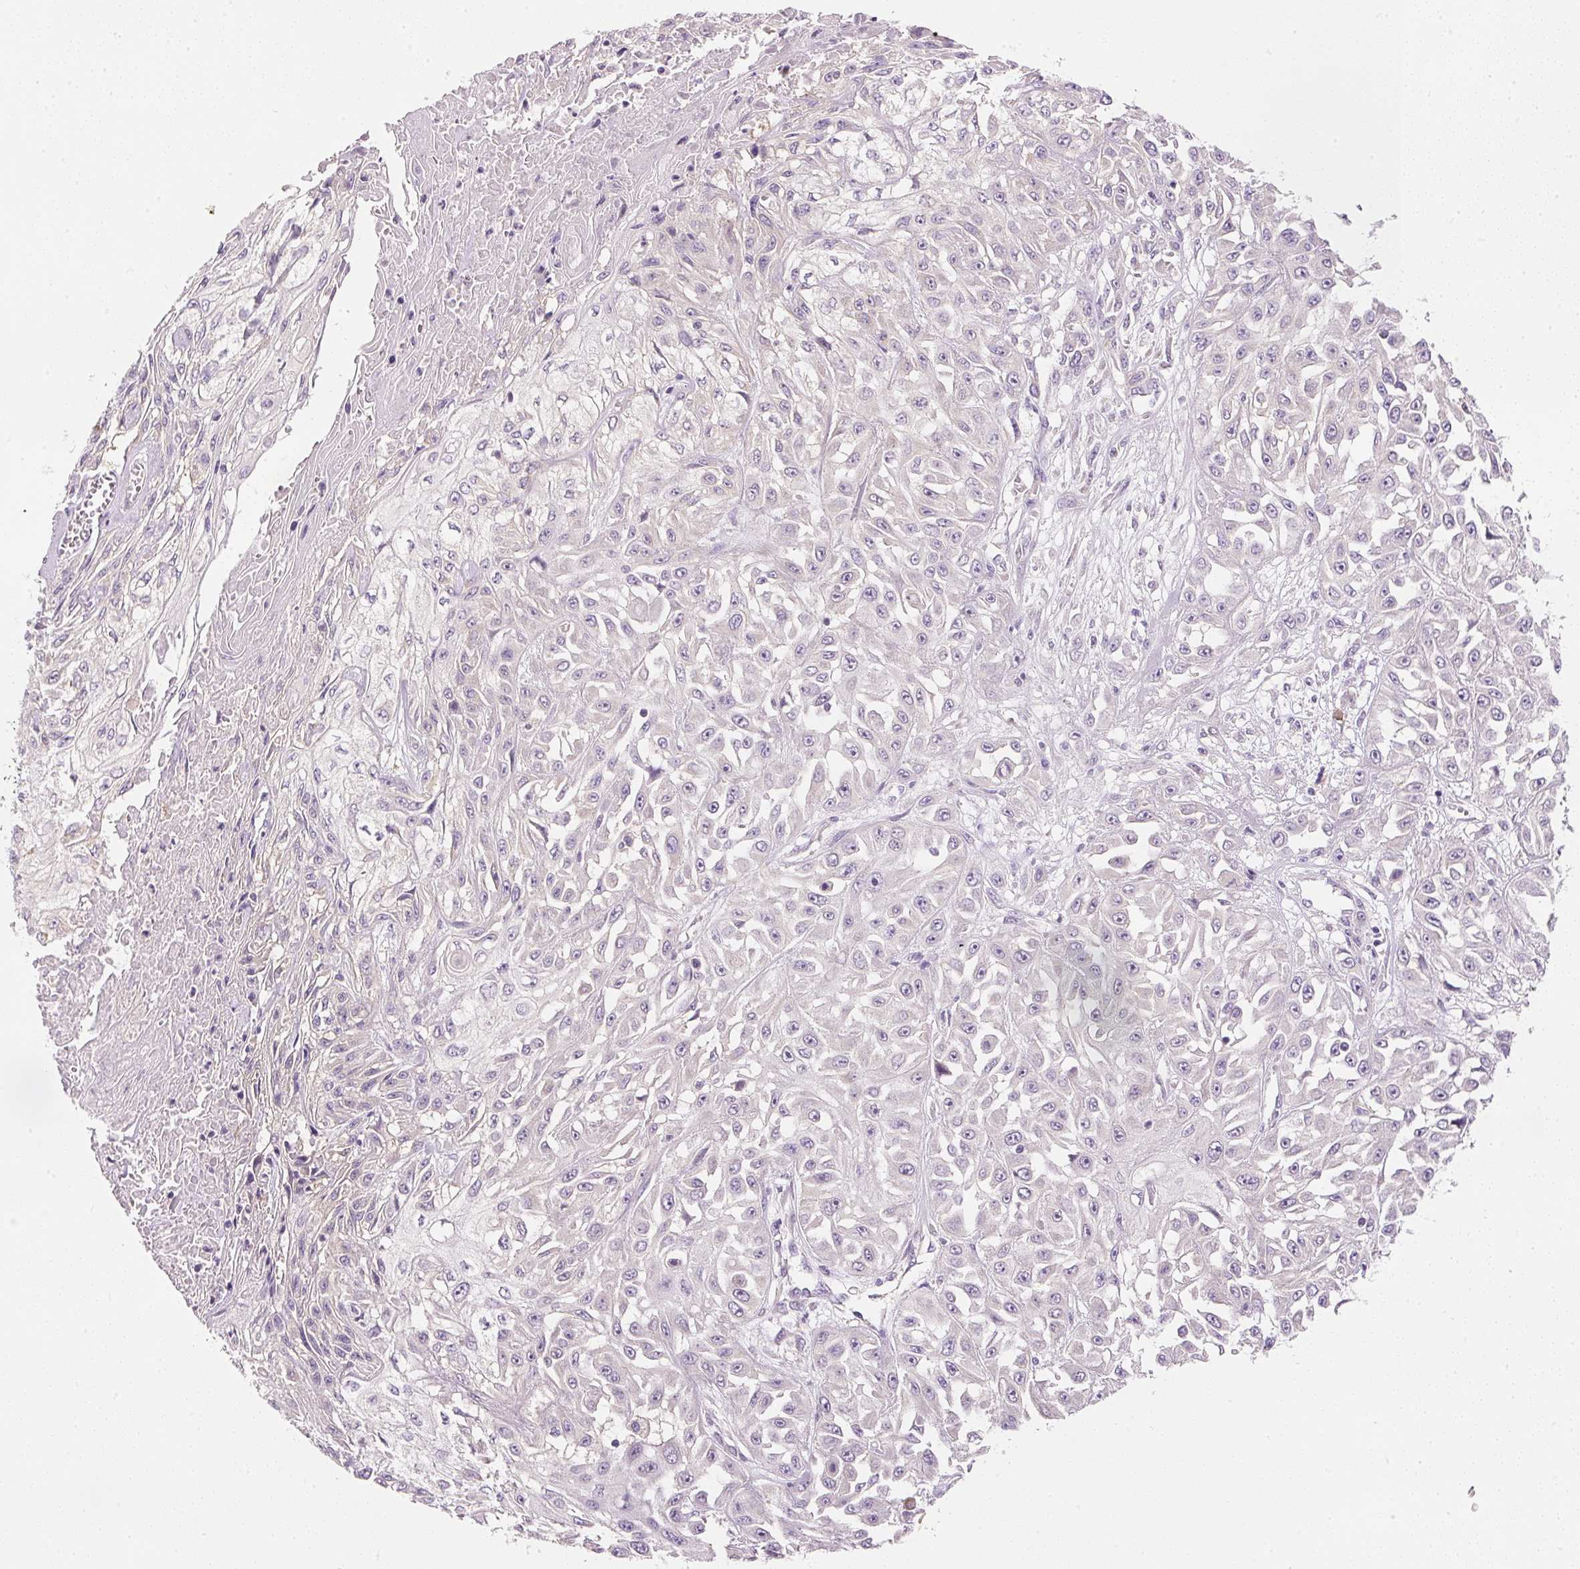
{"staining": {"intensity": "negative", "quantity": "none", "location": "none"}, "tissue": "skin cancer", "cell_type": "Tumor cells", "image_type": "cancer", "snomed": [{"axis": "morphology", "description": "Squamous cell carcinoma, NOS"}, {"axis": "morphology", "description": "Squamous cell carcinoma, metastatic, NOS"}, {"axis": "topography", "description": "Skin"}, {"axis": "topography", "description": "Lymph node"}], "caption": "This is an IHC micrograph of skin squamous cell carcinoma. There is no expression in tumor cells.", "gene": "RNF167", "patient": {"sex": "male", "age": 75}}